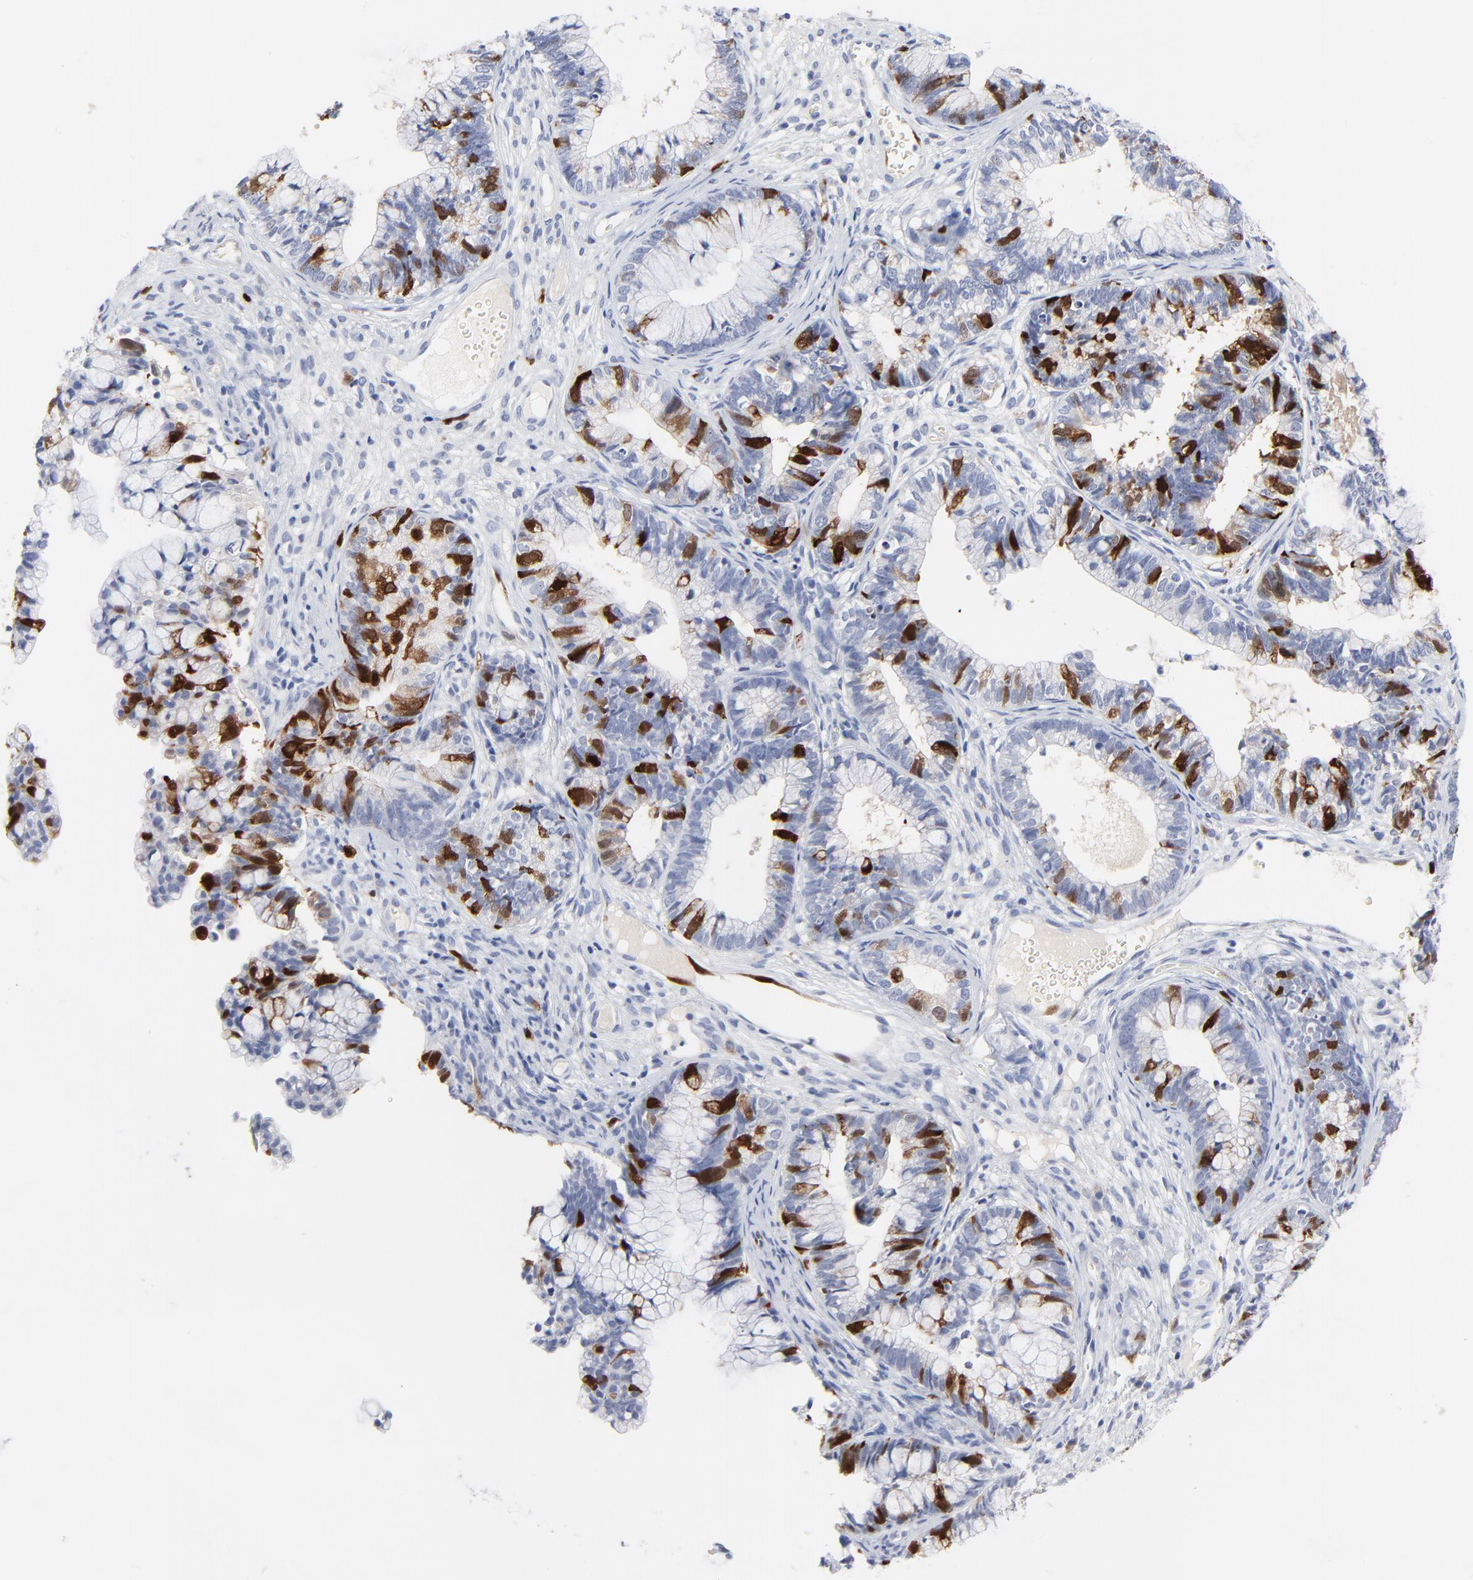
{"staining": {"intensity": "moderate", "quantity": "25%-75%", "location": "cytoplasmic/membranous,nuclear"}, "tissue": "cervical cancer", "cell_type": "Tumor cells", "image_type": "cancer", "snomed": [{"axis": "morphology", "description": "Adenocarcinoma, NOS"}, {"axis": "topography", "description": "Cervix"}], "caption": "Cervical cancer stained for a protein displays moderate cytoplasmic/membranous and nuclear positivity in tumor cells.", "gene": "CDK1", "patient": {"sex": "female", "age": 44}}